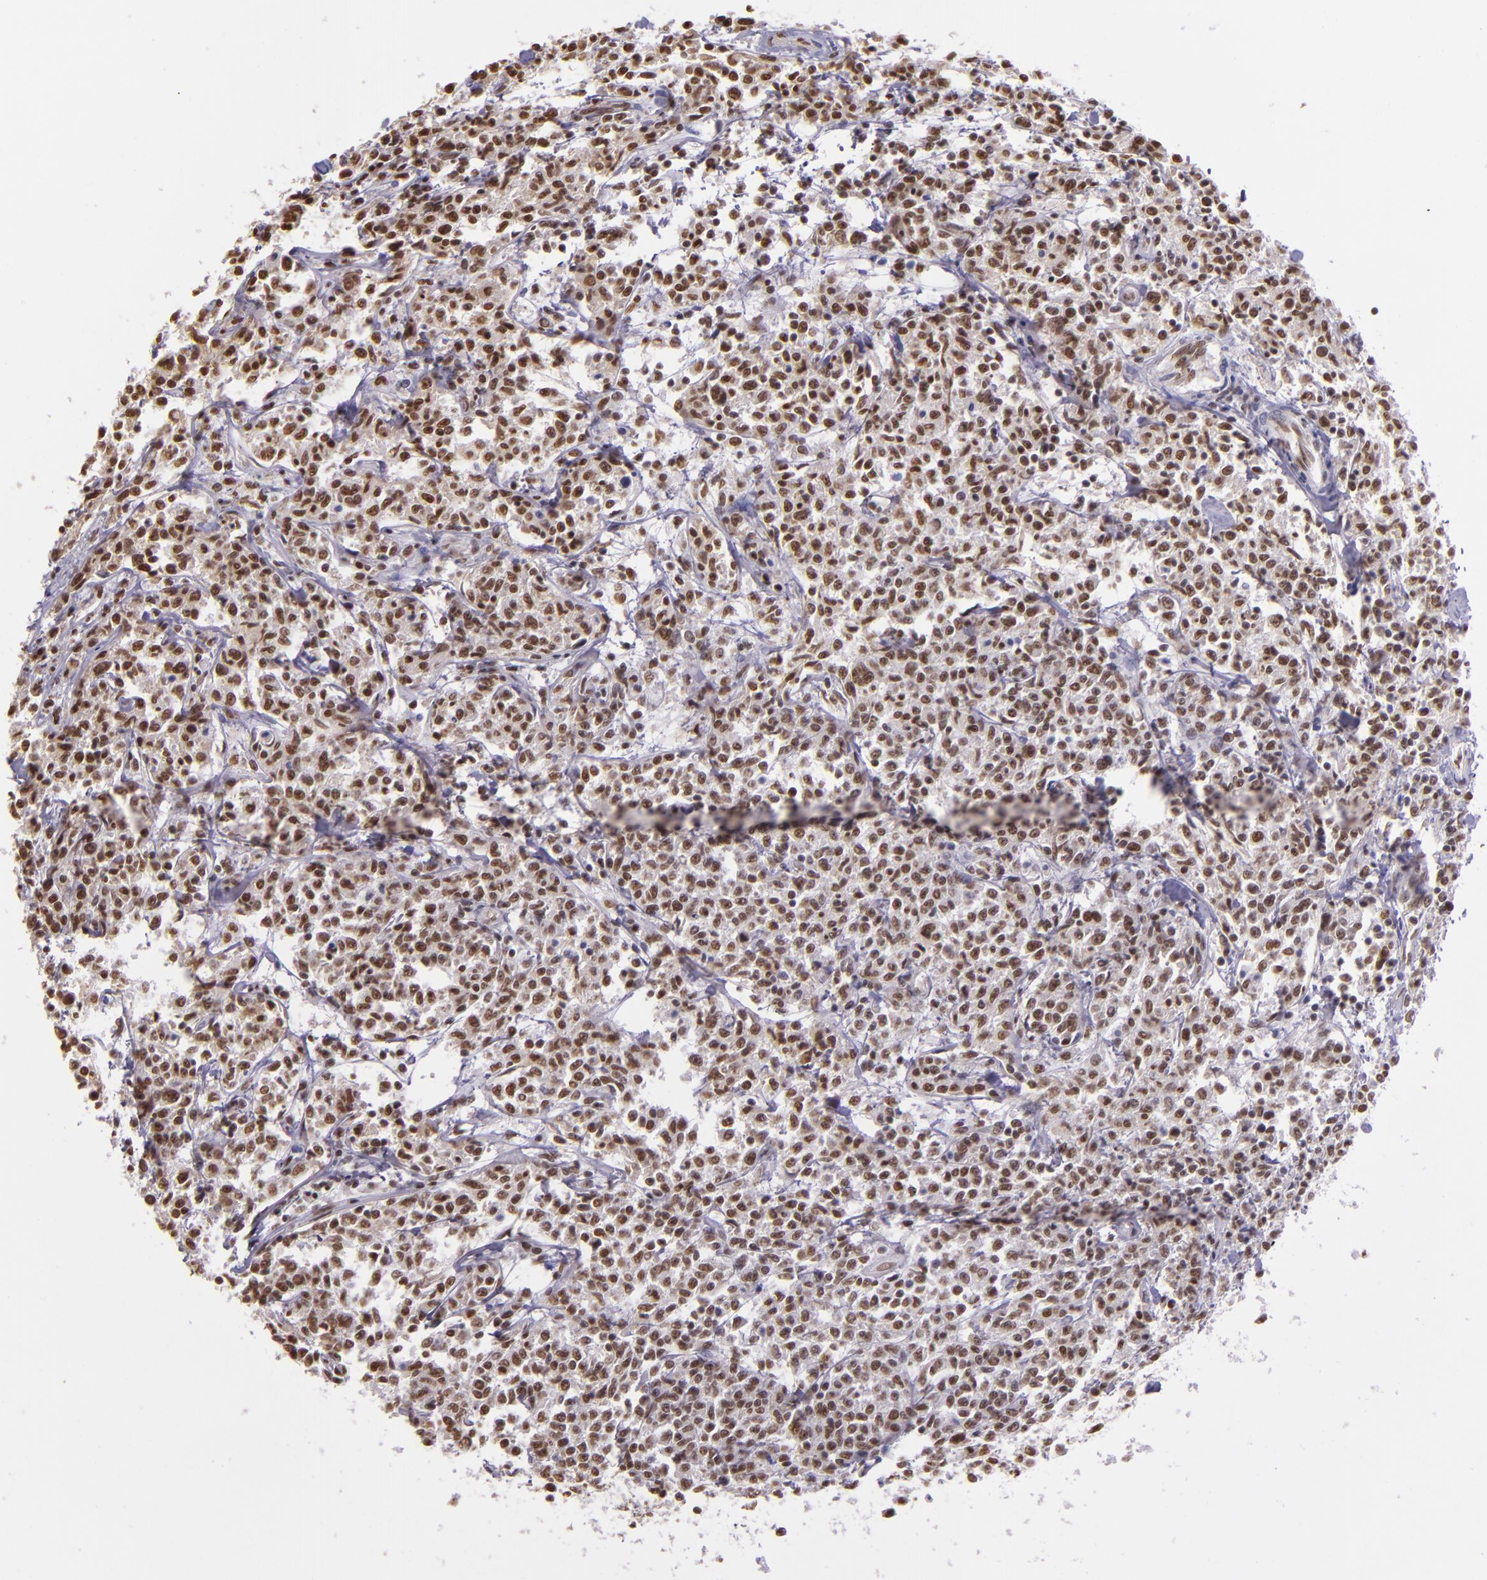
{"staining": {"intensity": "moderate", "quantity": ">75%", "location": "nuclear"}, "tissue": "lymphoma", "cell_type": "Tumor cells", "image_type": "cancer", "snomed": [{"axis": "morphology", "description": "Malignant lymphoma, non-Hodgkin's type, Low grade"}, {"axis": "topography", "description": "Small intestine"}], "caption": "Lymphoma stained with IHC shows moderate nuclear staining in about >75% of tumor cells. Ihc stains the protein of interest in brown and the nuclei are stained blue.", "gene": "USF1", "patient": {"sex": "female", "age": 59}}